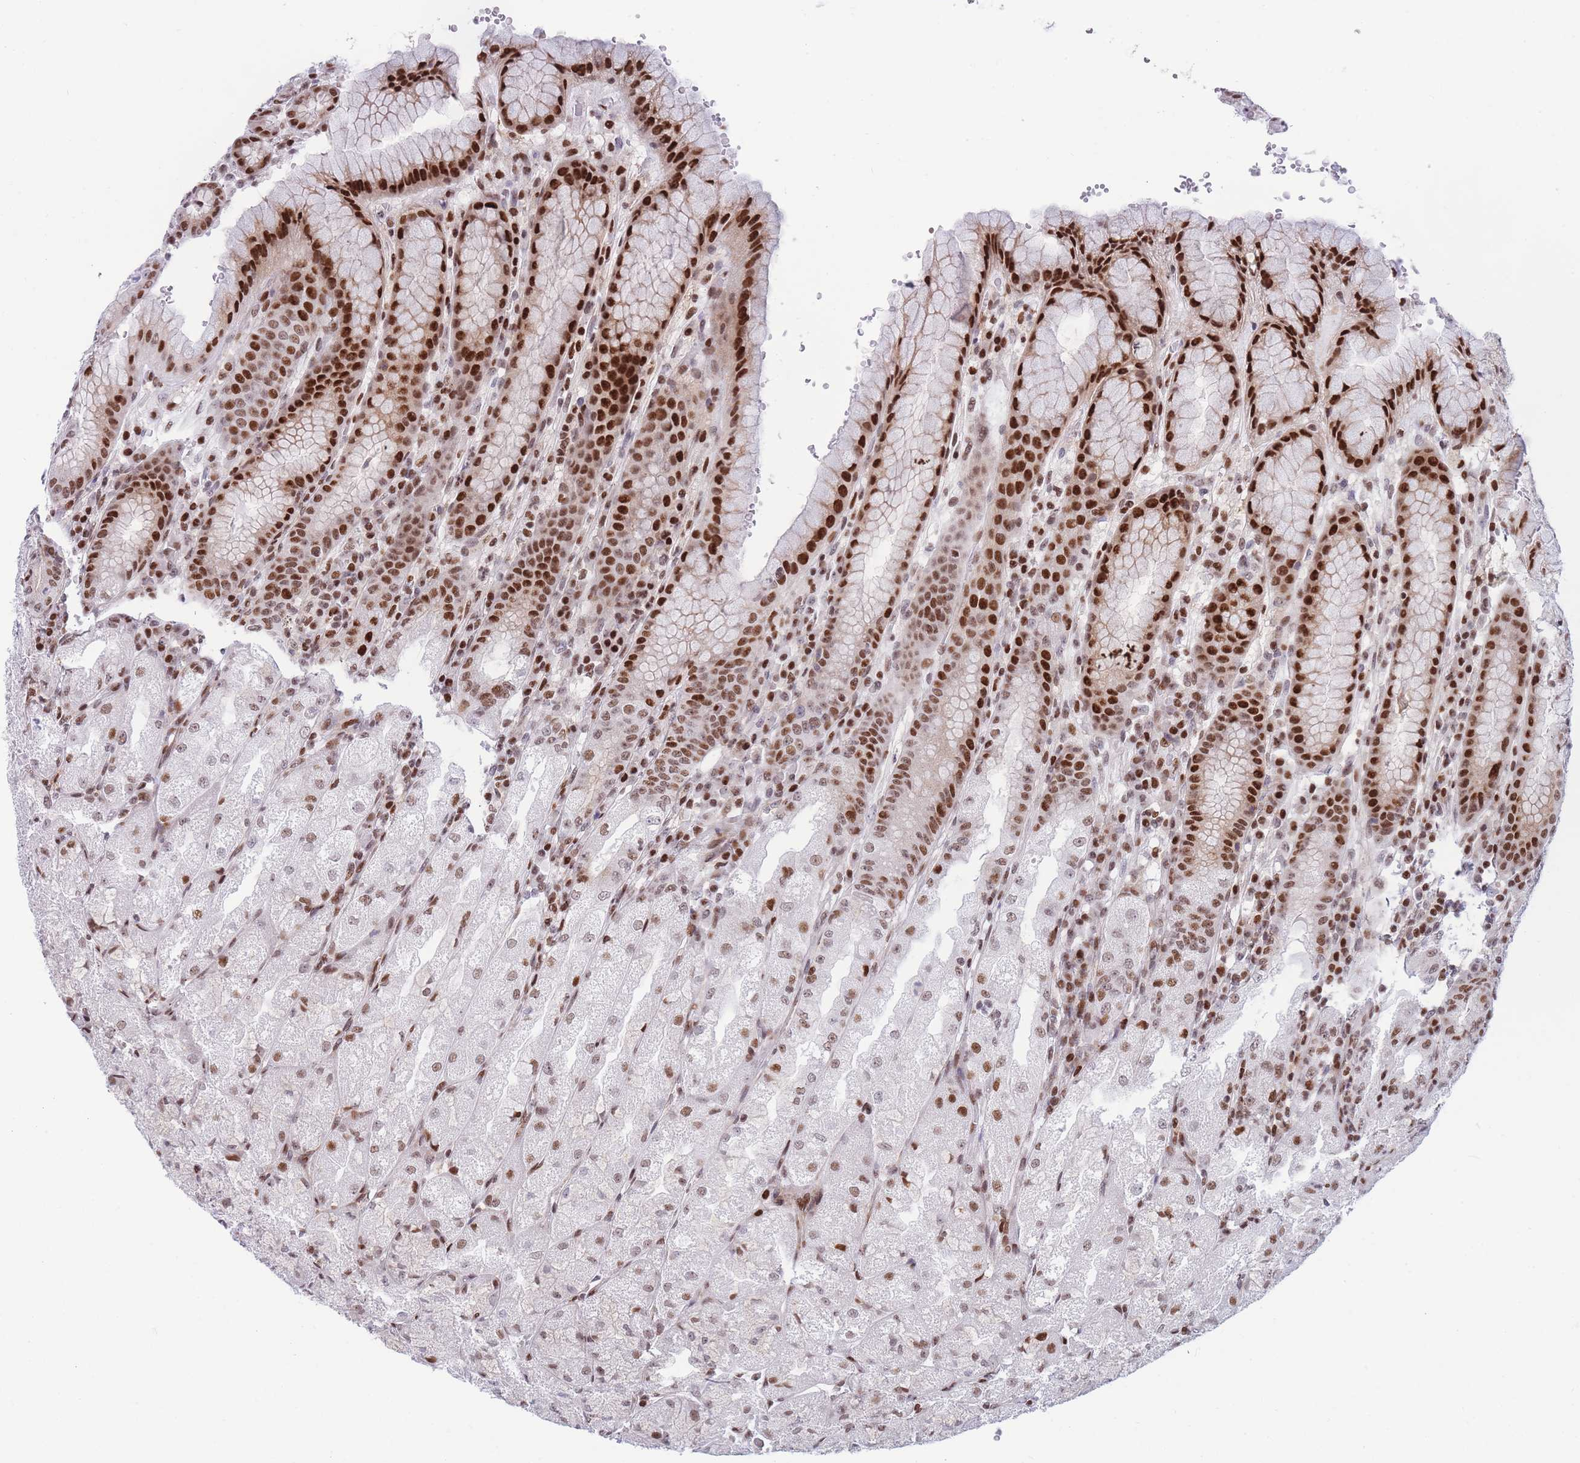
{"staining": {"intensity": "strong", "quantity": ">75%", "location": "nuclear"}, "tissue": "stomach", "cell_type": "Glandular cells", "image_type": "normal", "snomed": [{"axis": "morphology", "description": "Normal tissue, NOS"}, {"axis": "topography", "description": "Stomach, upper"}], "caption": "Approximately >75% of glandular cells in benign stomach reveal strong nuclear protein positivity as visualized by brown immunohistochemical staining.", "gene": "DNAJC3", "patient": {"sex": "male", "age": 52}}